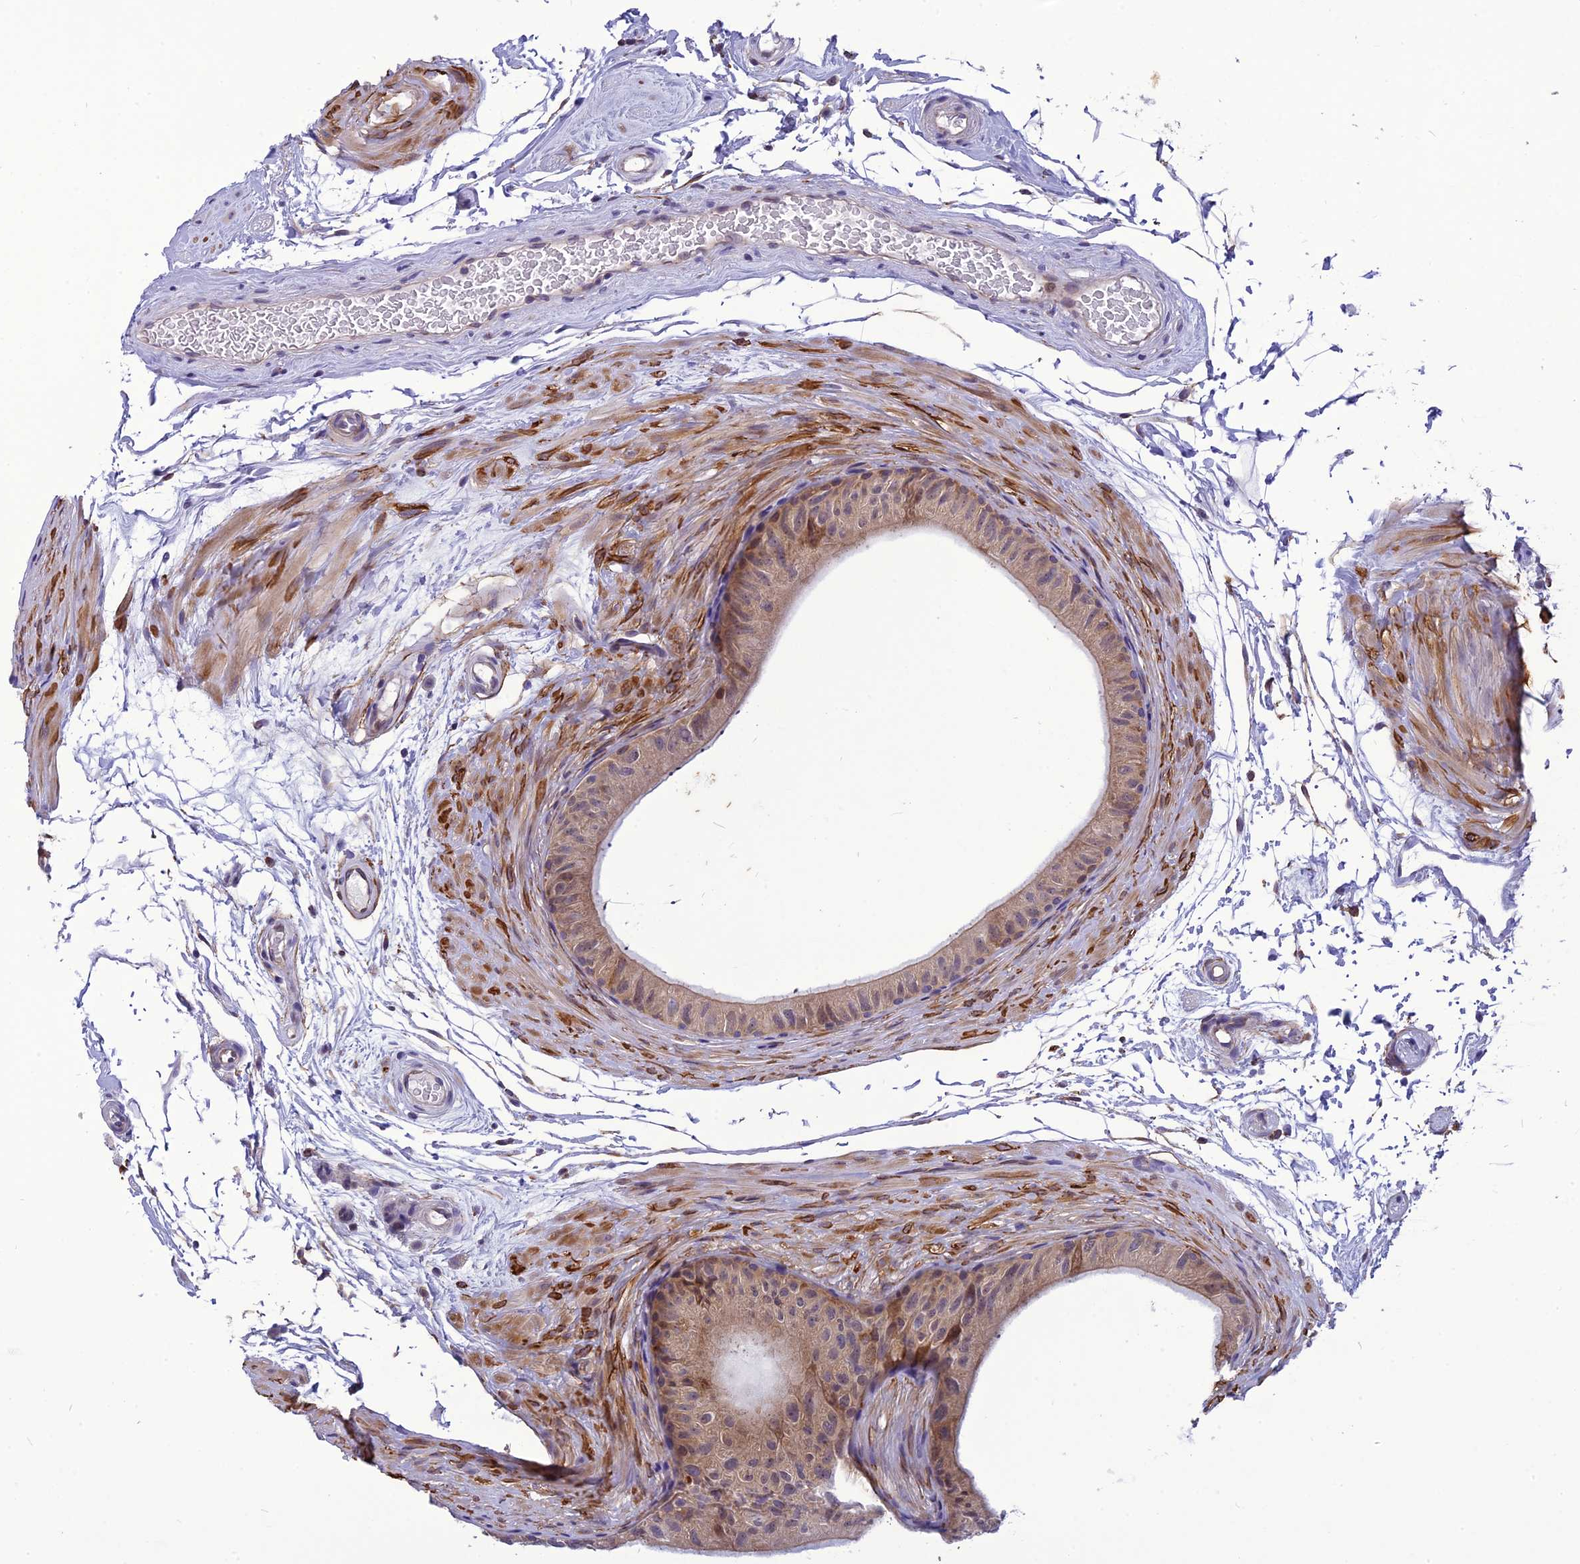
{"staining": {"intensity": "moderate", "quantity": "<25%", "location": "cytoplasmic/membranous"}, "tissue": "epididymis", "cell_type": "Glandular cells", "image_type": "normal", "snomed": [{"axis": "morphology", "description": "Normal tissue, NOS"}, {"axis": "topography", "description": "Epididymis"}], "caption": "This photomicrograph shows IHC staining of benign epididymis, with low moderate cytoplasmic/membranous positivity in approximately <25% of glandular cells.", "gene": "PSMF1", "patient": {"sex": "male", "age": 45}}